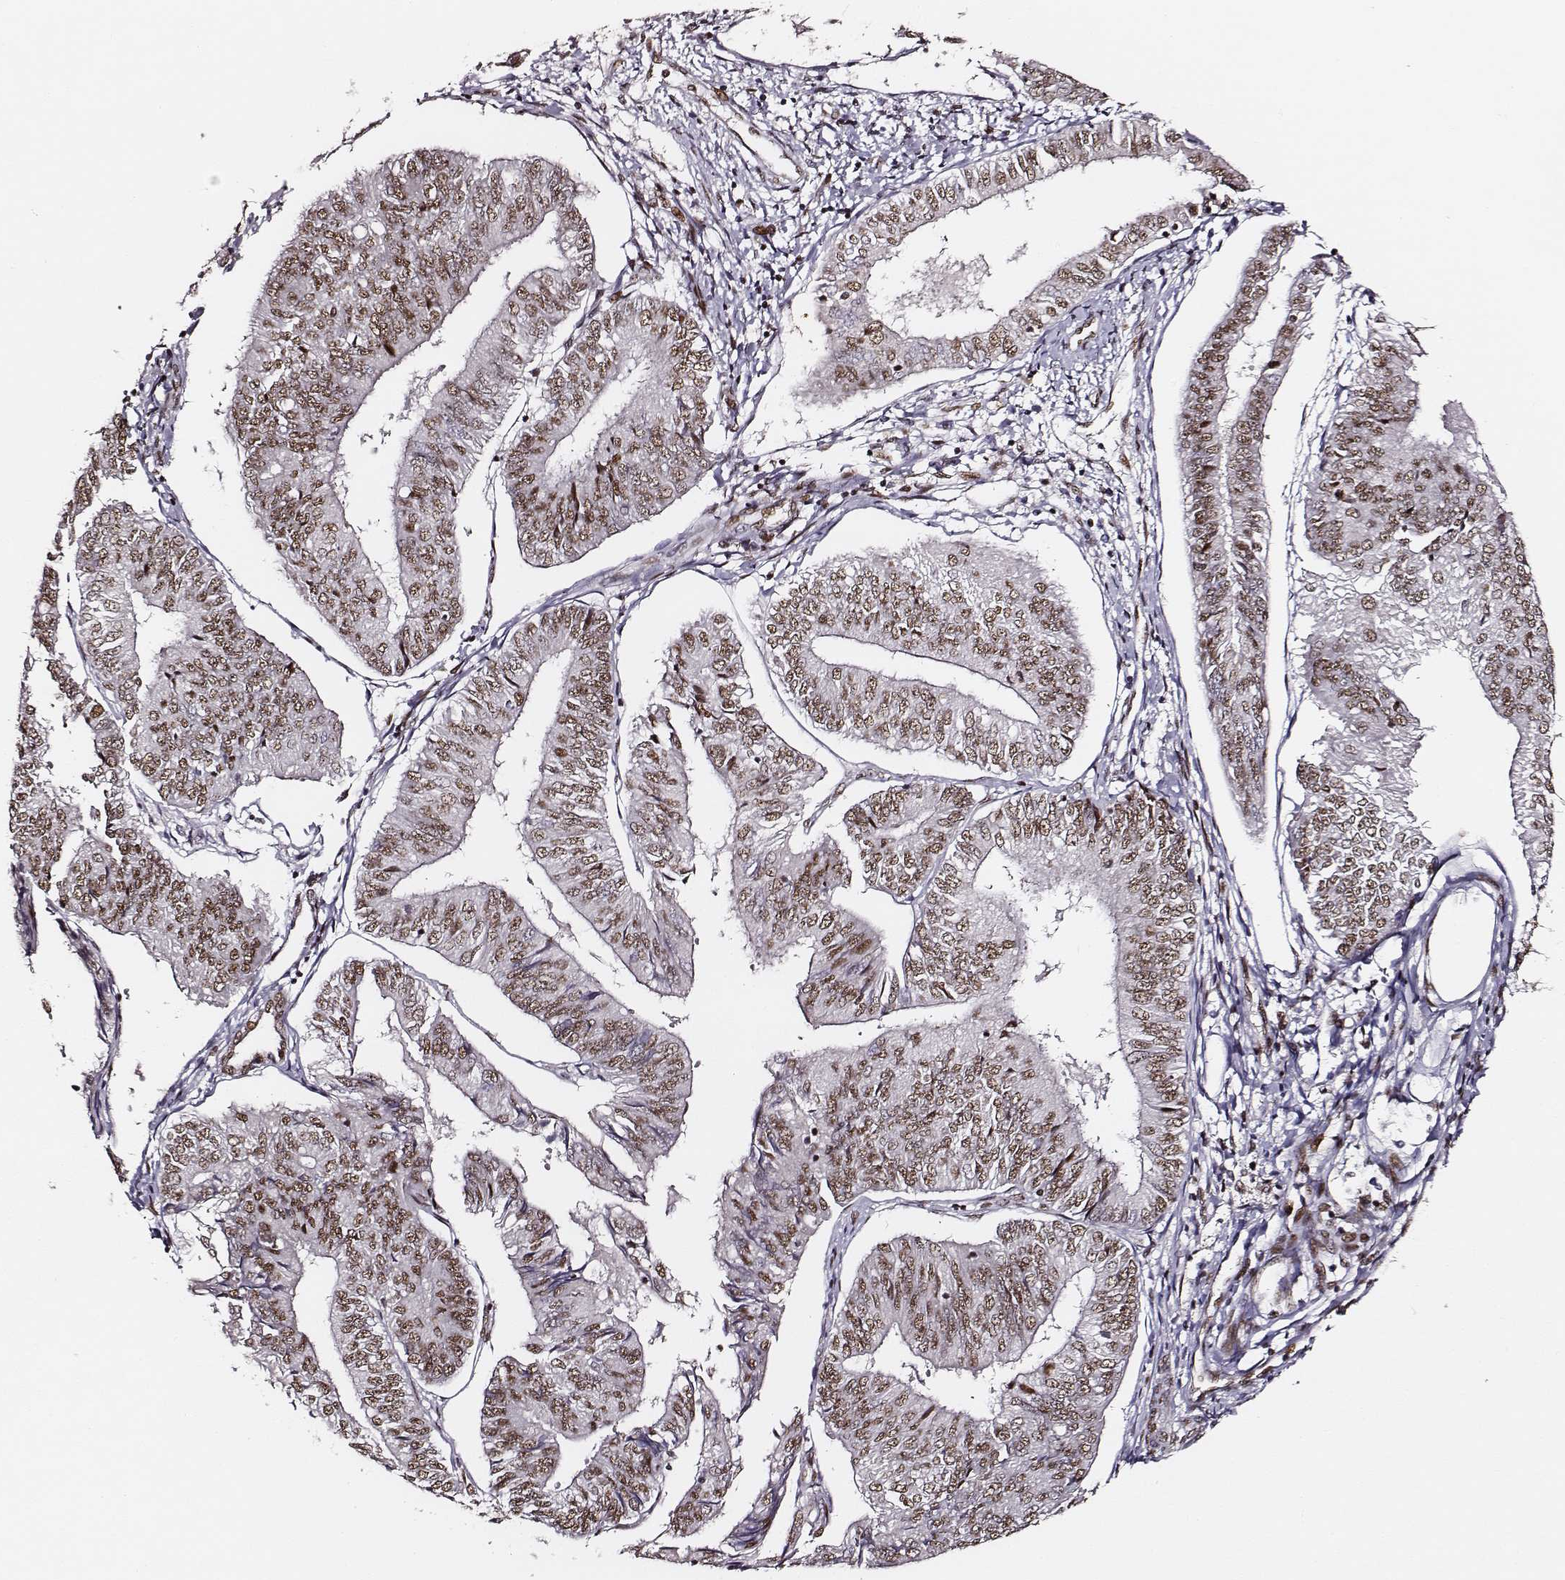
{"staining": {"intensity": "moderate", "quantity": ">75%", "location": "nuclear"}, "tissue": "endometrial cancer", "cell_type": "Tumor cells", "image_type": "cancer", "snomed": [{"axis": "morphology", "description": "Adenocarcinoma, NOS"}, {"axis": "topography", "description": "Endometrium"}], "caption": "High-magnification brightfield microscopy of endometrial adenocarcinoma stained with DAB (3,3'-diaminobenzidine) (brown) and counterstained with hematoxylin (blue). tumor cells exhibit moderate nuclear positivity is seen in approximately>75% of cells. (DAB IHC with brightfield microscopy, high magnification).", "gene": "PPARA", "patient": {"sex": "female", "age": 58}}